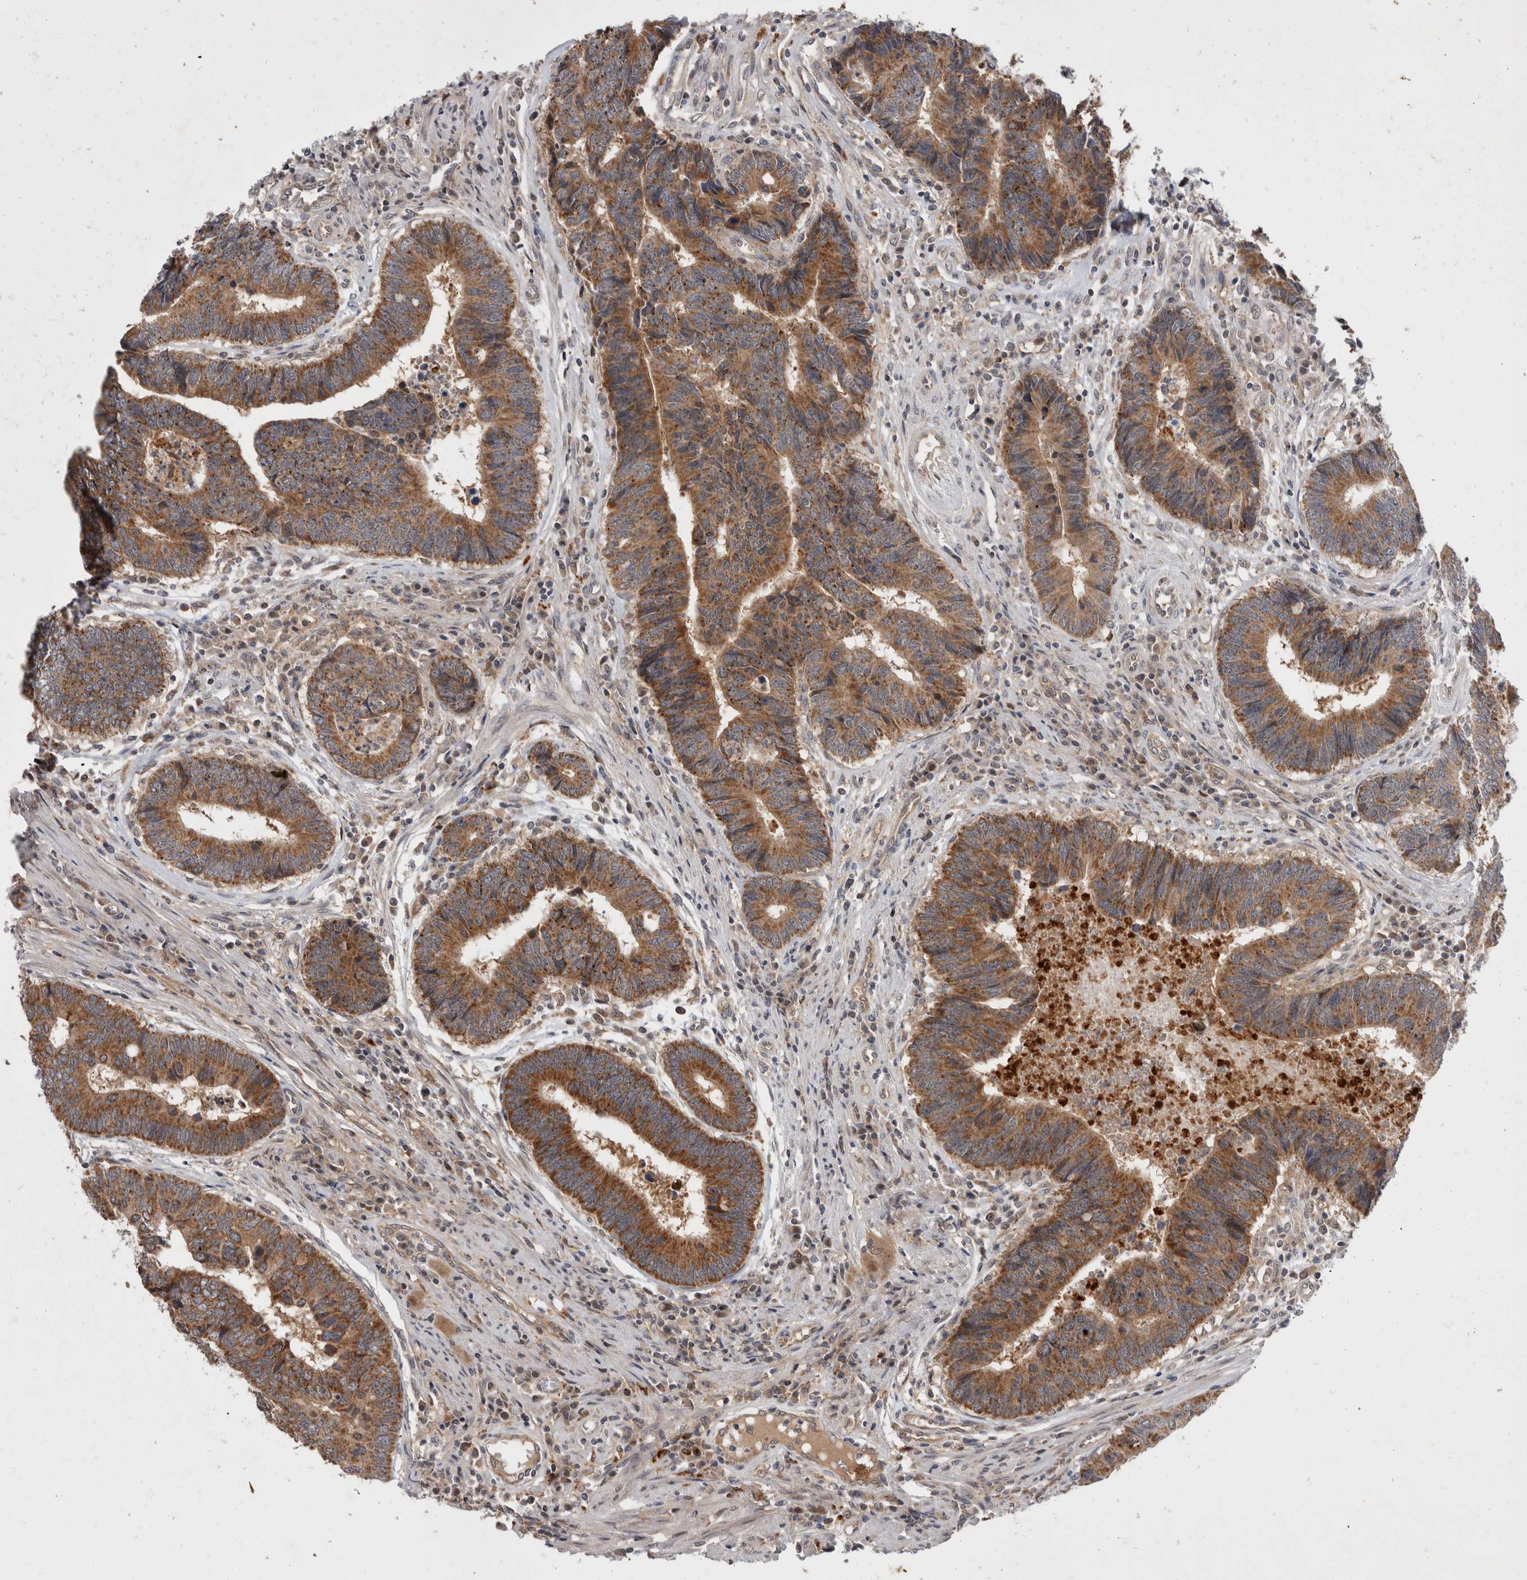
{"staining": {"intensity": "moderate", "quantity": ">75%", "location": "cytoplasmic/membranous"}, "tissue": "colorectal cancer", "cell_type": "Tumor cells", "image_type": "cancer", "snomed": [{"axis": "morphology", "description": "Adenocarcinoma, NOS"}, {"axis": "topography", "description": "Rectum"}], "caption": "Brown immunohistochemical staining in colorectal cancer shows moderate cytoplasmic/membranous positivity in about >75% of tumor cells. Nuclei are stained in blue.", "gene": "MRPL37", "patient": {"sex": "male", "age": 84}}